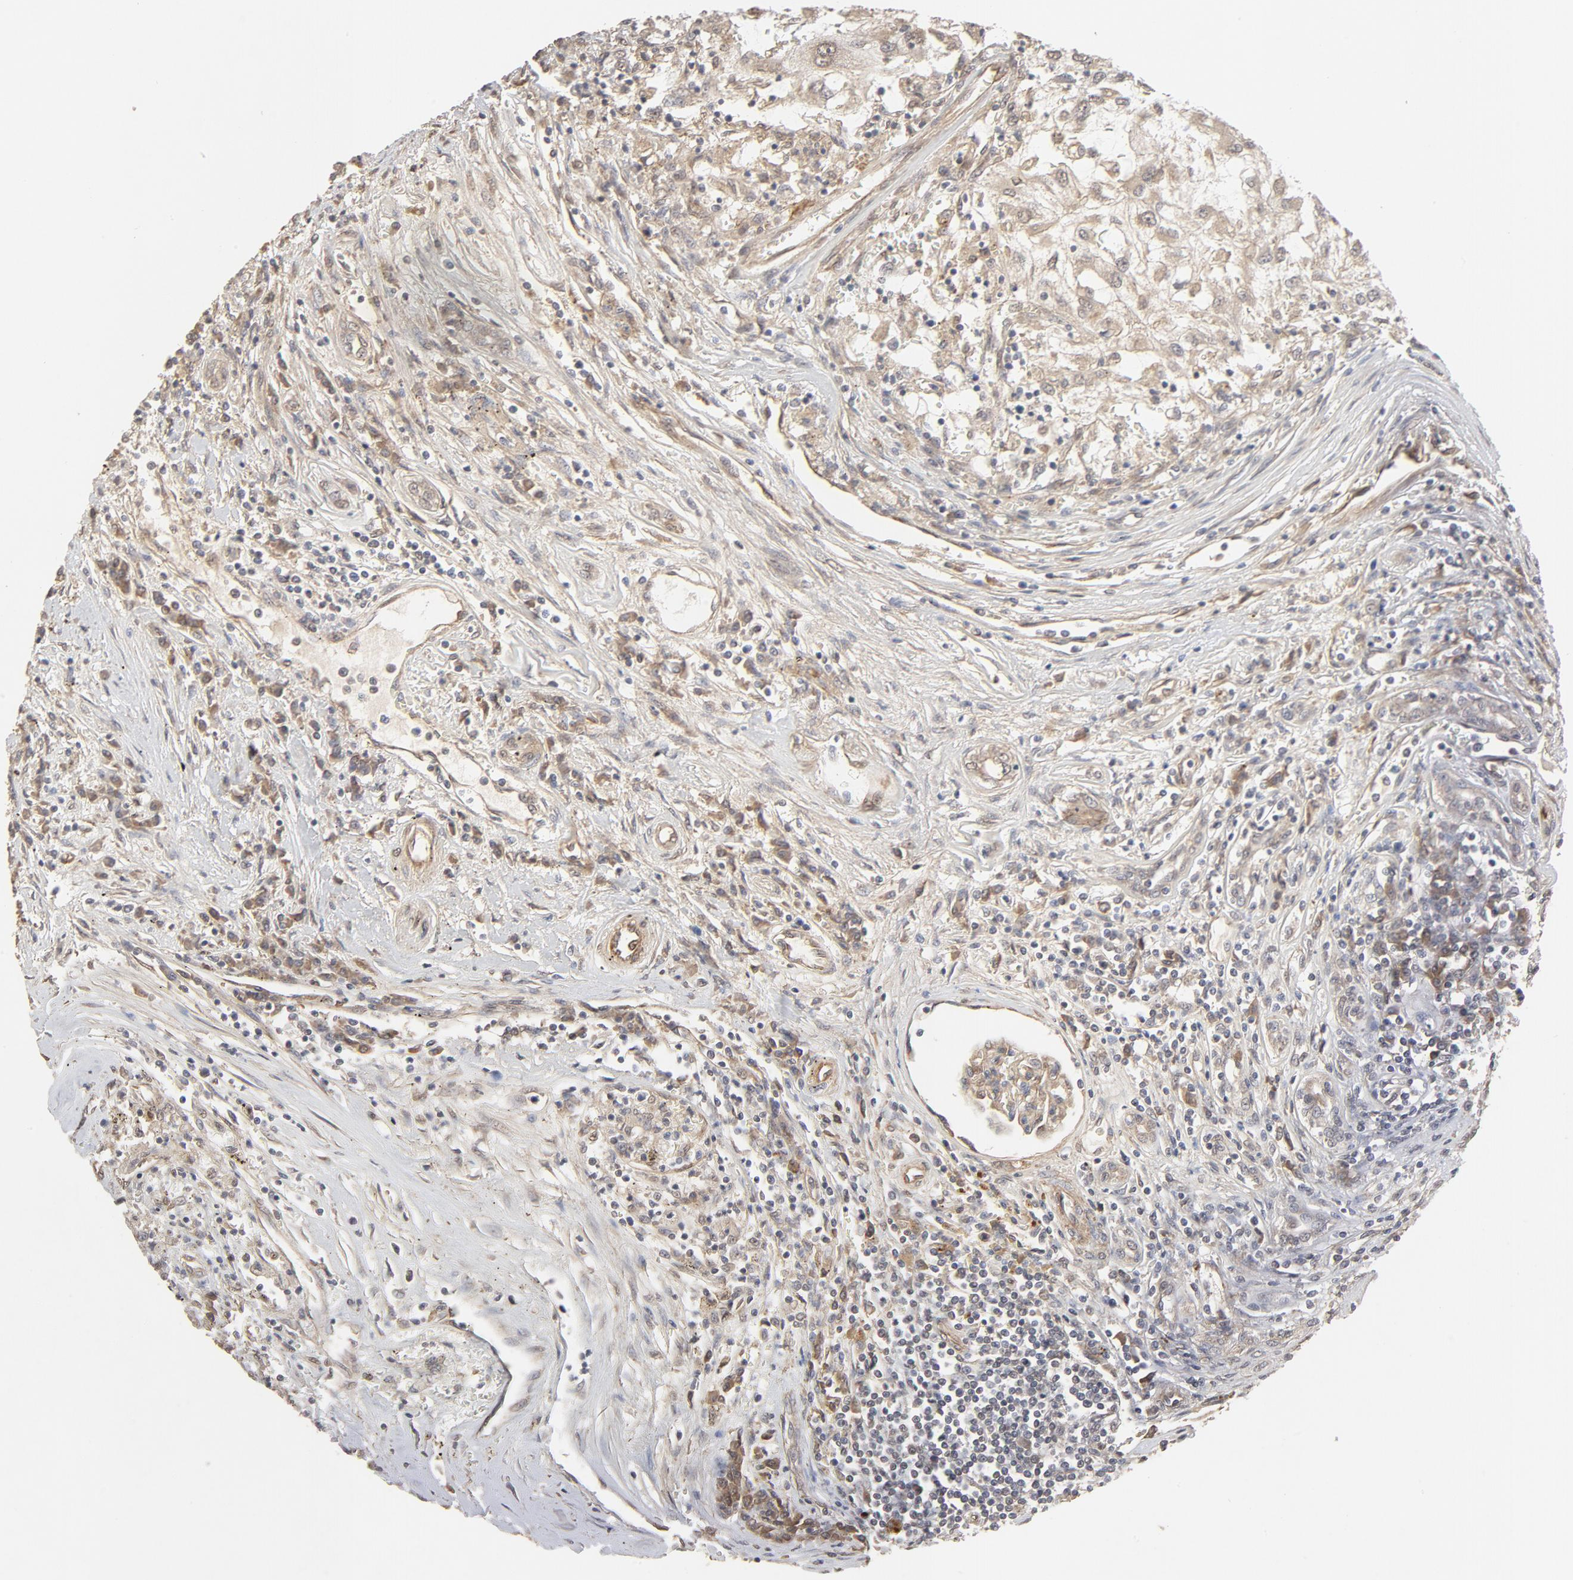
{"staining": {"intensity": "weak", "quantity": ">75%", "location": "cytoplasmic/membranous,nuclear"}, "tissue": "renal cancer", "cell_type": "Tumor cells", "image_type": "cancer", "snomed": [{"axis": "morphology", "description": "Normal tissue, NOS"}, {"axis": "morphology", "description": "Adenocarcinoma, NOS"}, {"axis": "topography", "description": "Kidney"}], "caption": "A brown stain shows weak cytoplasmic/membranous and nuclear staining of a protein in renal cancer tumor cells.", "gene": "IL3RA", "patient": {"sex": "male", "age": 71}}